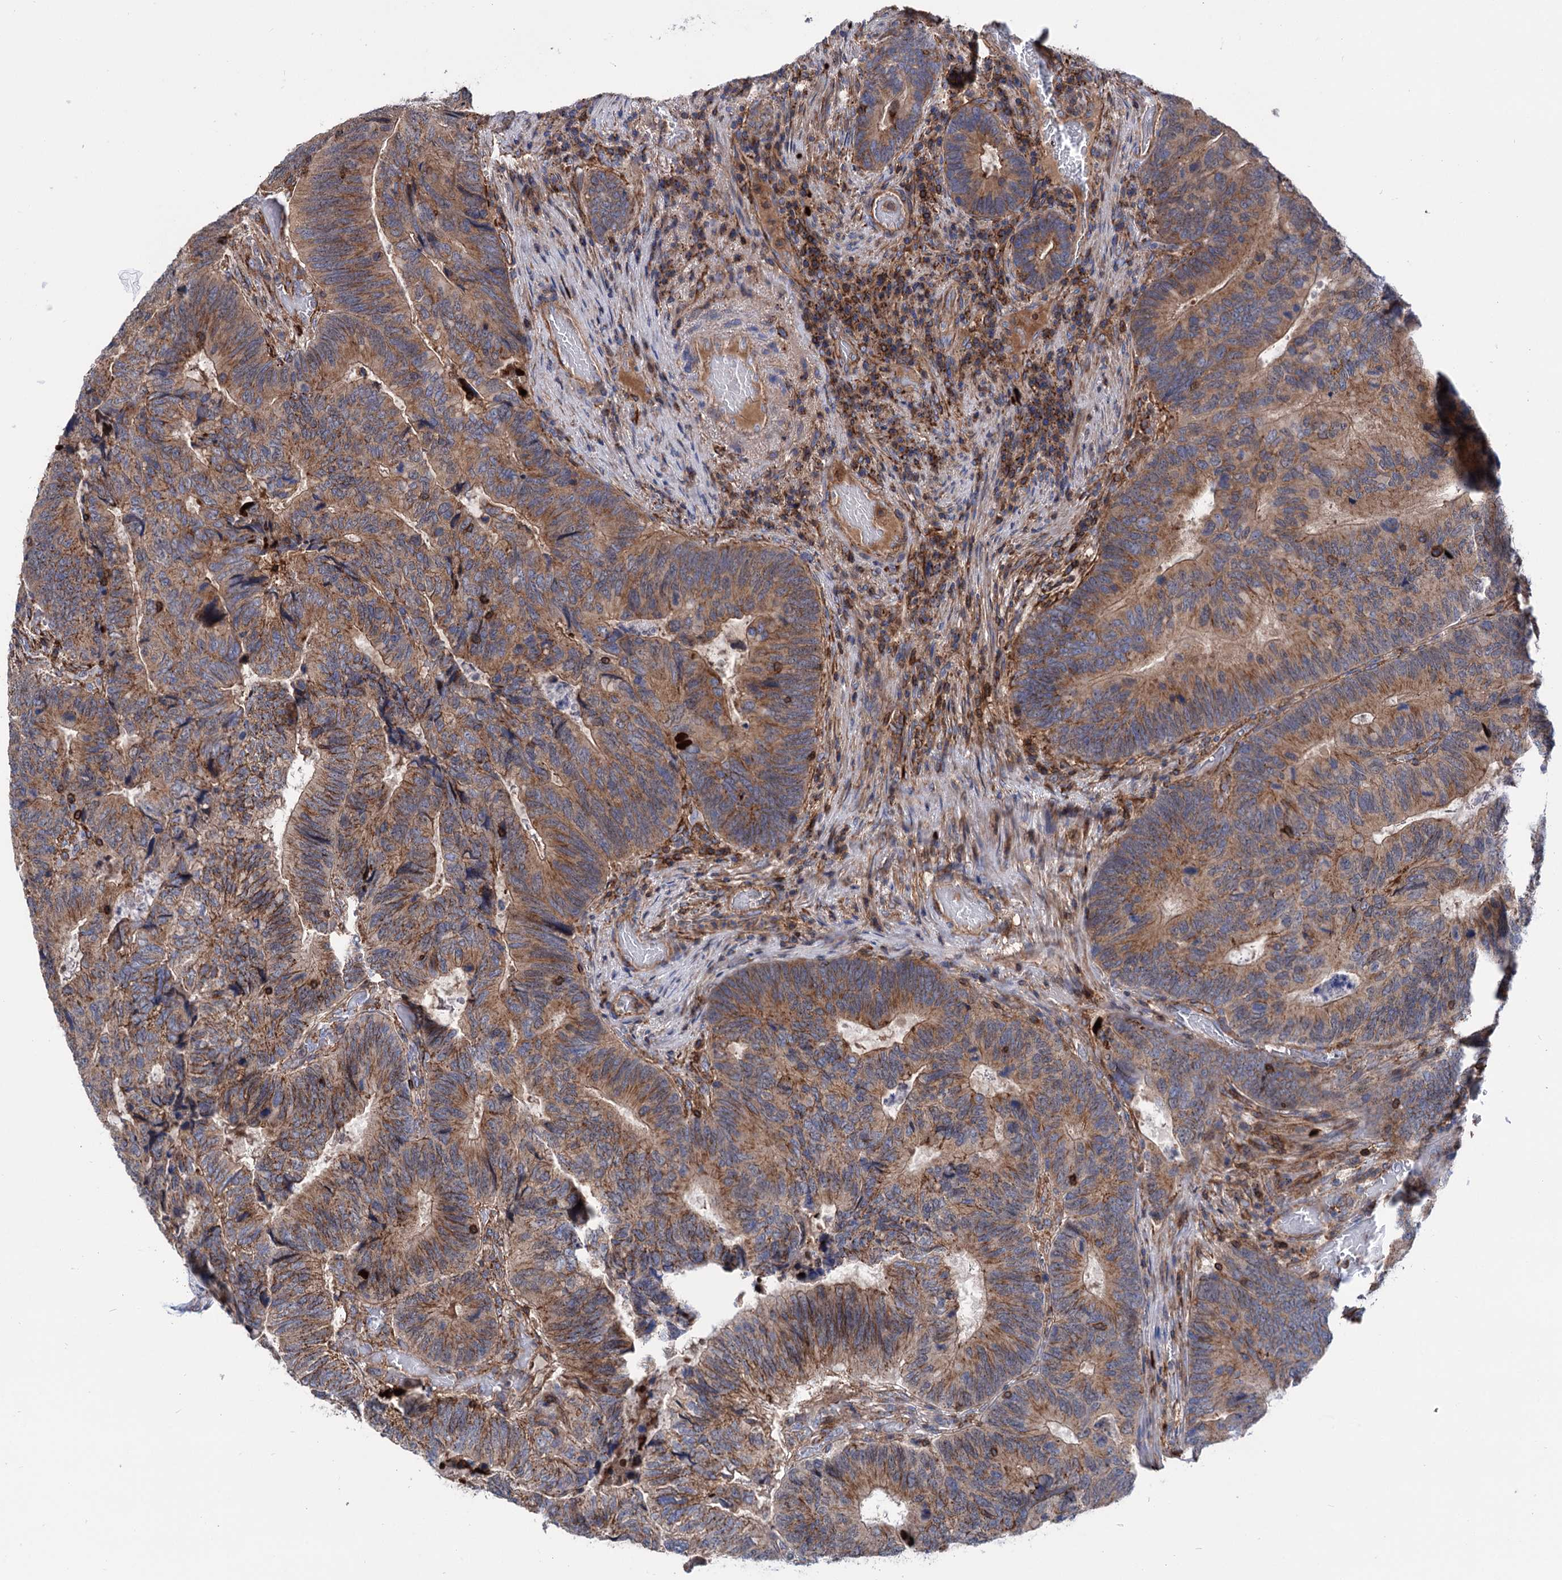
{"staining": {"intensity": "moderate", "quantity": ">75%", "location": "cytoplasmic/membranous"}, "tissue": "colorectal cancer", "cell_type": "Tumor cells", "image_type": "cancer", "snomed": [{"axis": "morphology", "description": "Adenocarcinoma, NOS"}, {"axis": "topography", "description": "Colon"}], "caption": "A brown stain shows moderate cytoplasmic/membranous expression of a protein in colorectal adenocarcinoma tumor cells.", "gene": "DEF6", "patient": {"sex": "female", "age": 67}}